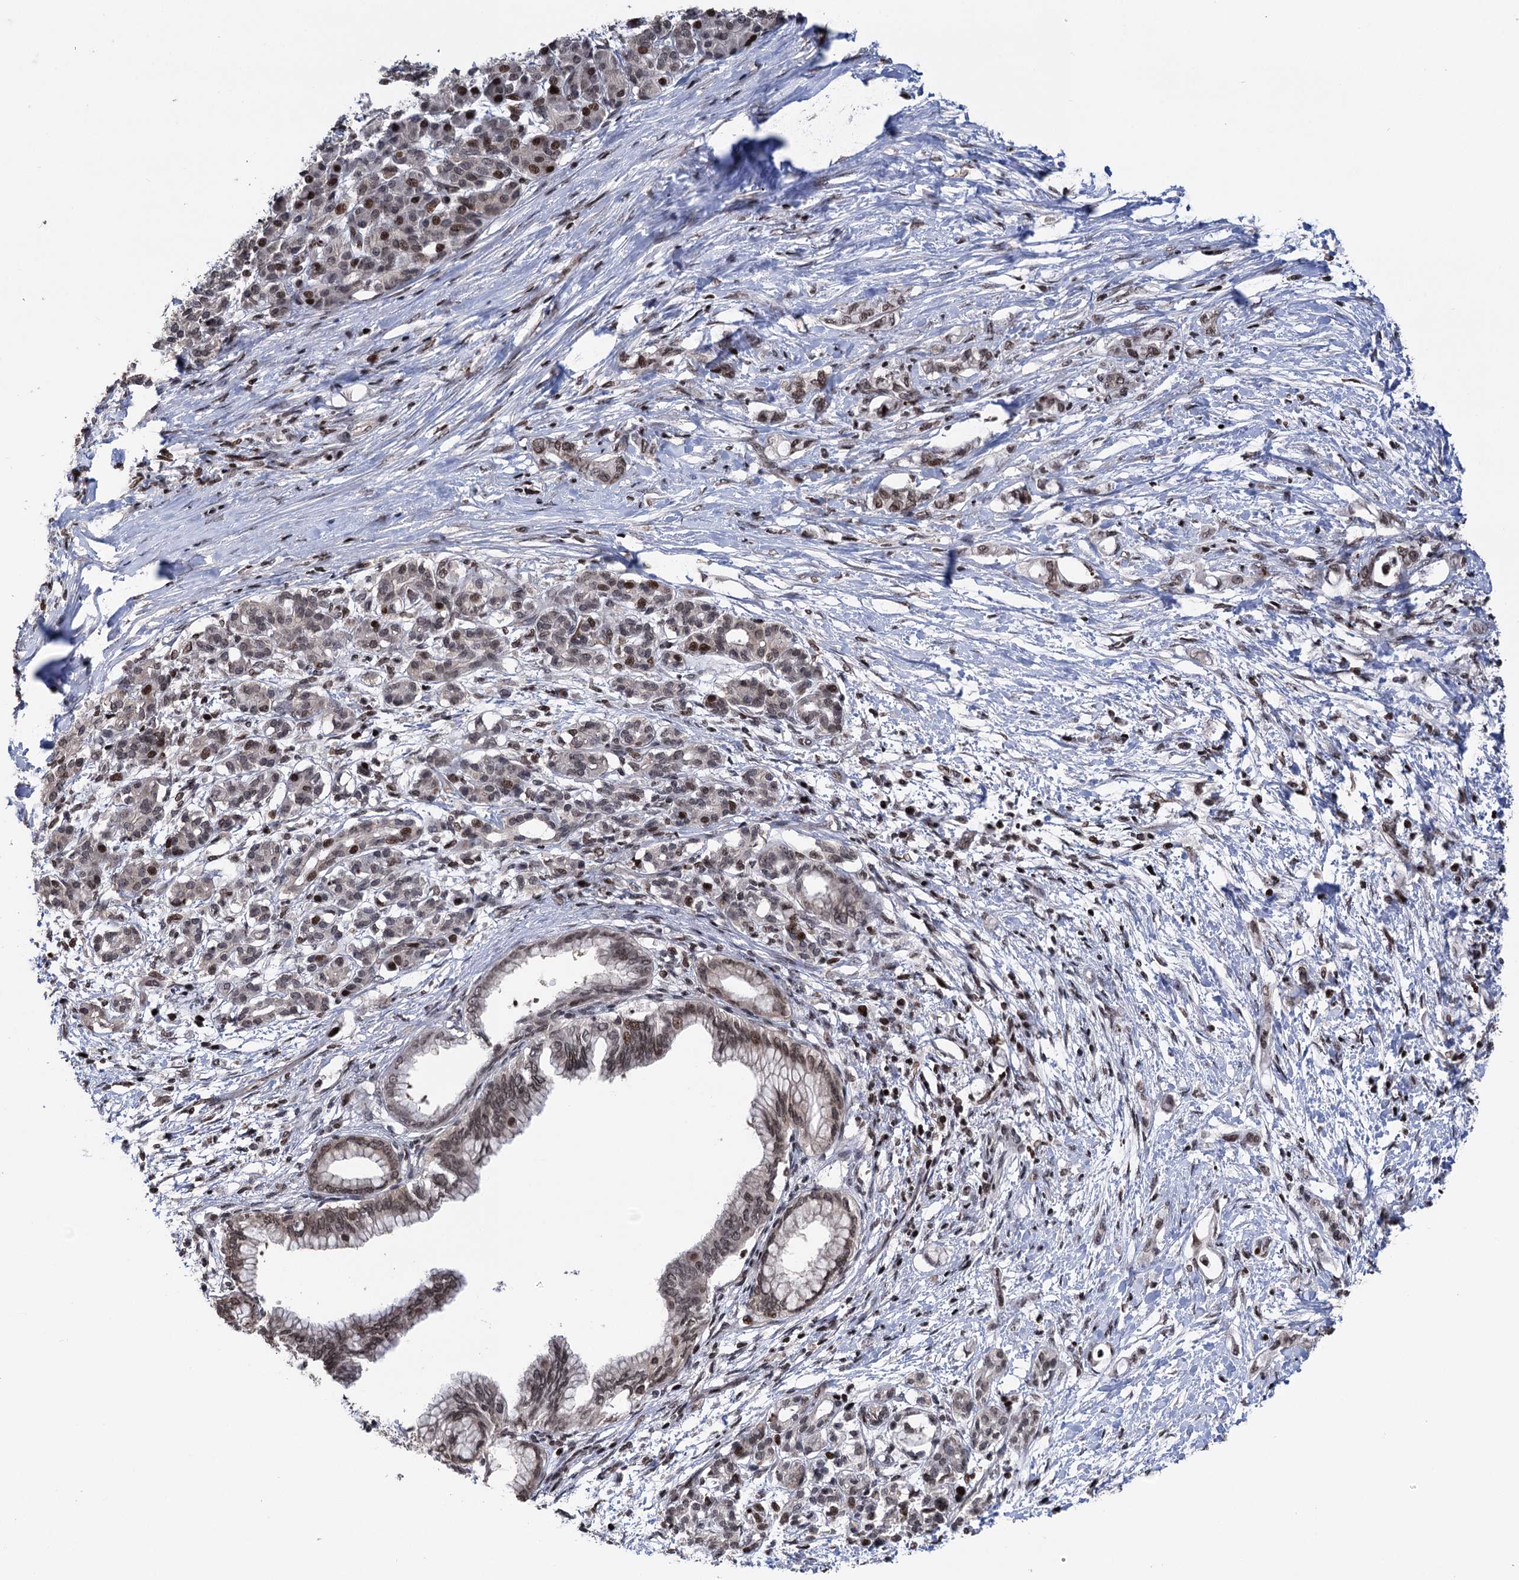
{"staining": {"intensity": "weak", "quantity": ">75%", "location": "nuclear"}, "tissue": "pancreatic cancer", "cell_type": "Tumor cells", "image_type": "cancer", "snomed": [{"axis": "morphology", "description": "Adenocarcinoma, NOS"}, {"axis": "topography", "description": "Pancreas"}], "caption": "Pancreatic adenocarcinoma stained with a brown dye demonstrates weak nuclear positive positivity in about >75% of tumor cells.", "gene": "CCDC77", "patient": {"sex": "female", "age": 55}}